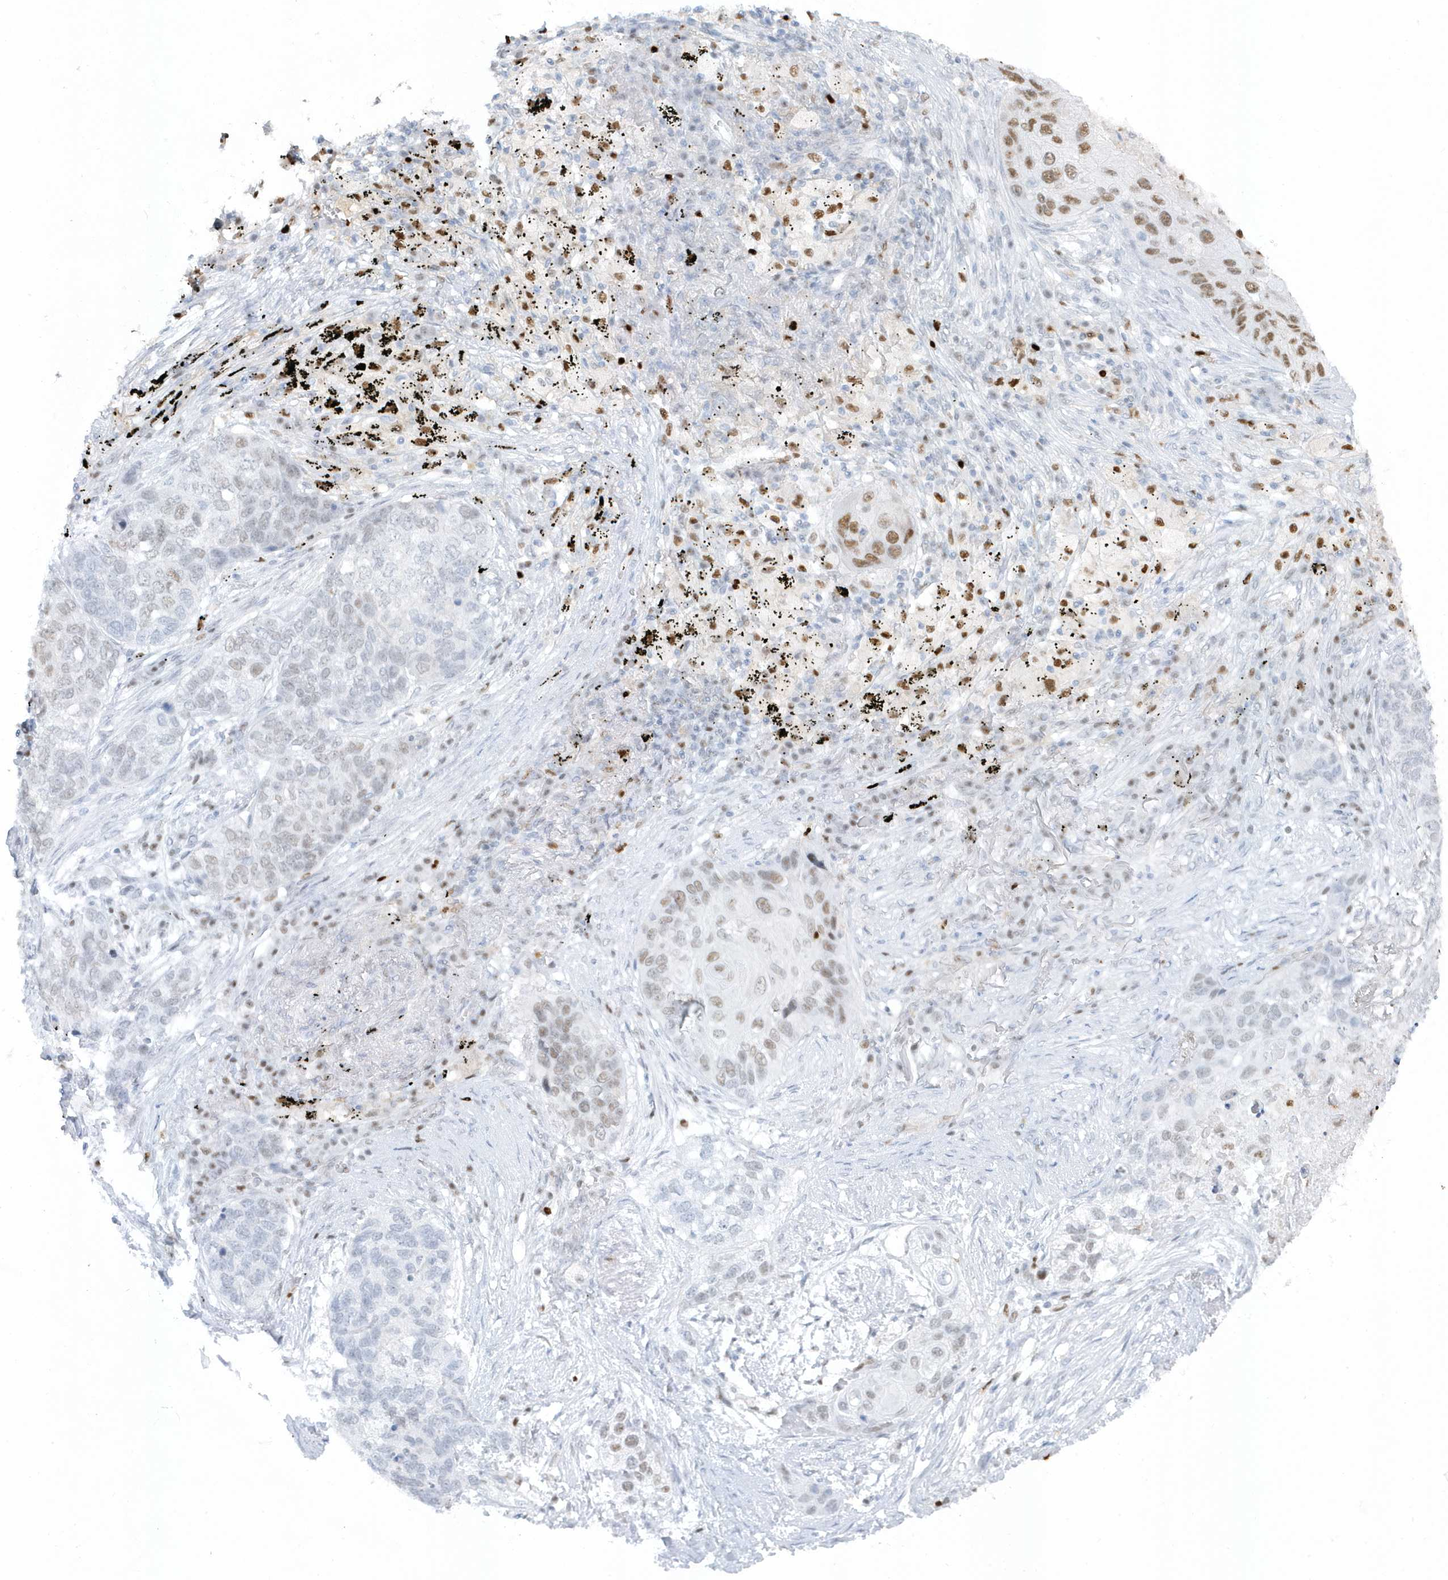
{"staining": {"intensity": "moderate", "quantity": ">75%", "location": "nuclear"}, "tissue": "lung cancer", "cell_type": "Tumor cells", "image_type": "cancer", "snomed": [{"axis": "morphology", "description": "Squamous cell carcinoma, NOS"}, {"axis": "topography", "description": "Lung"}], "caption": "DAB immunohistochemical staining of lung cancer (squamous cell carcinoma) shows moderate nuclear protein positivity in about >75% of tumor cells. The protein of interest is shown in brown color, while the nuclei are stained blue.", "gene": "SMIM34", "patient": {"sex": "female", "age": 63}}